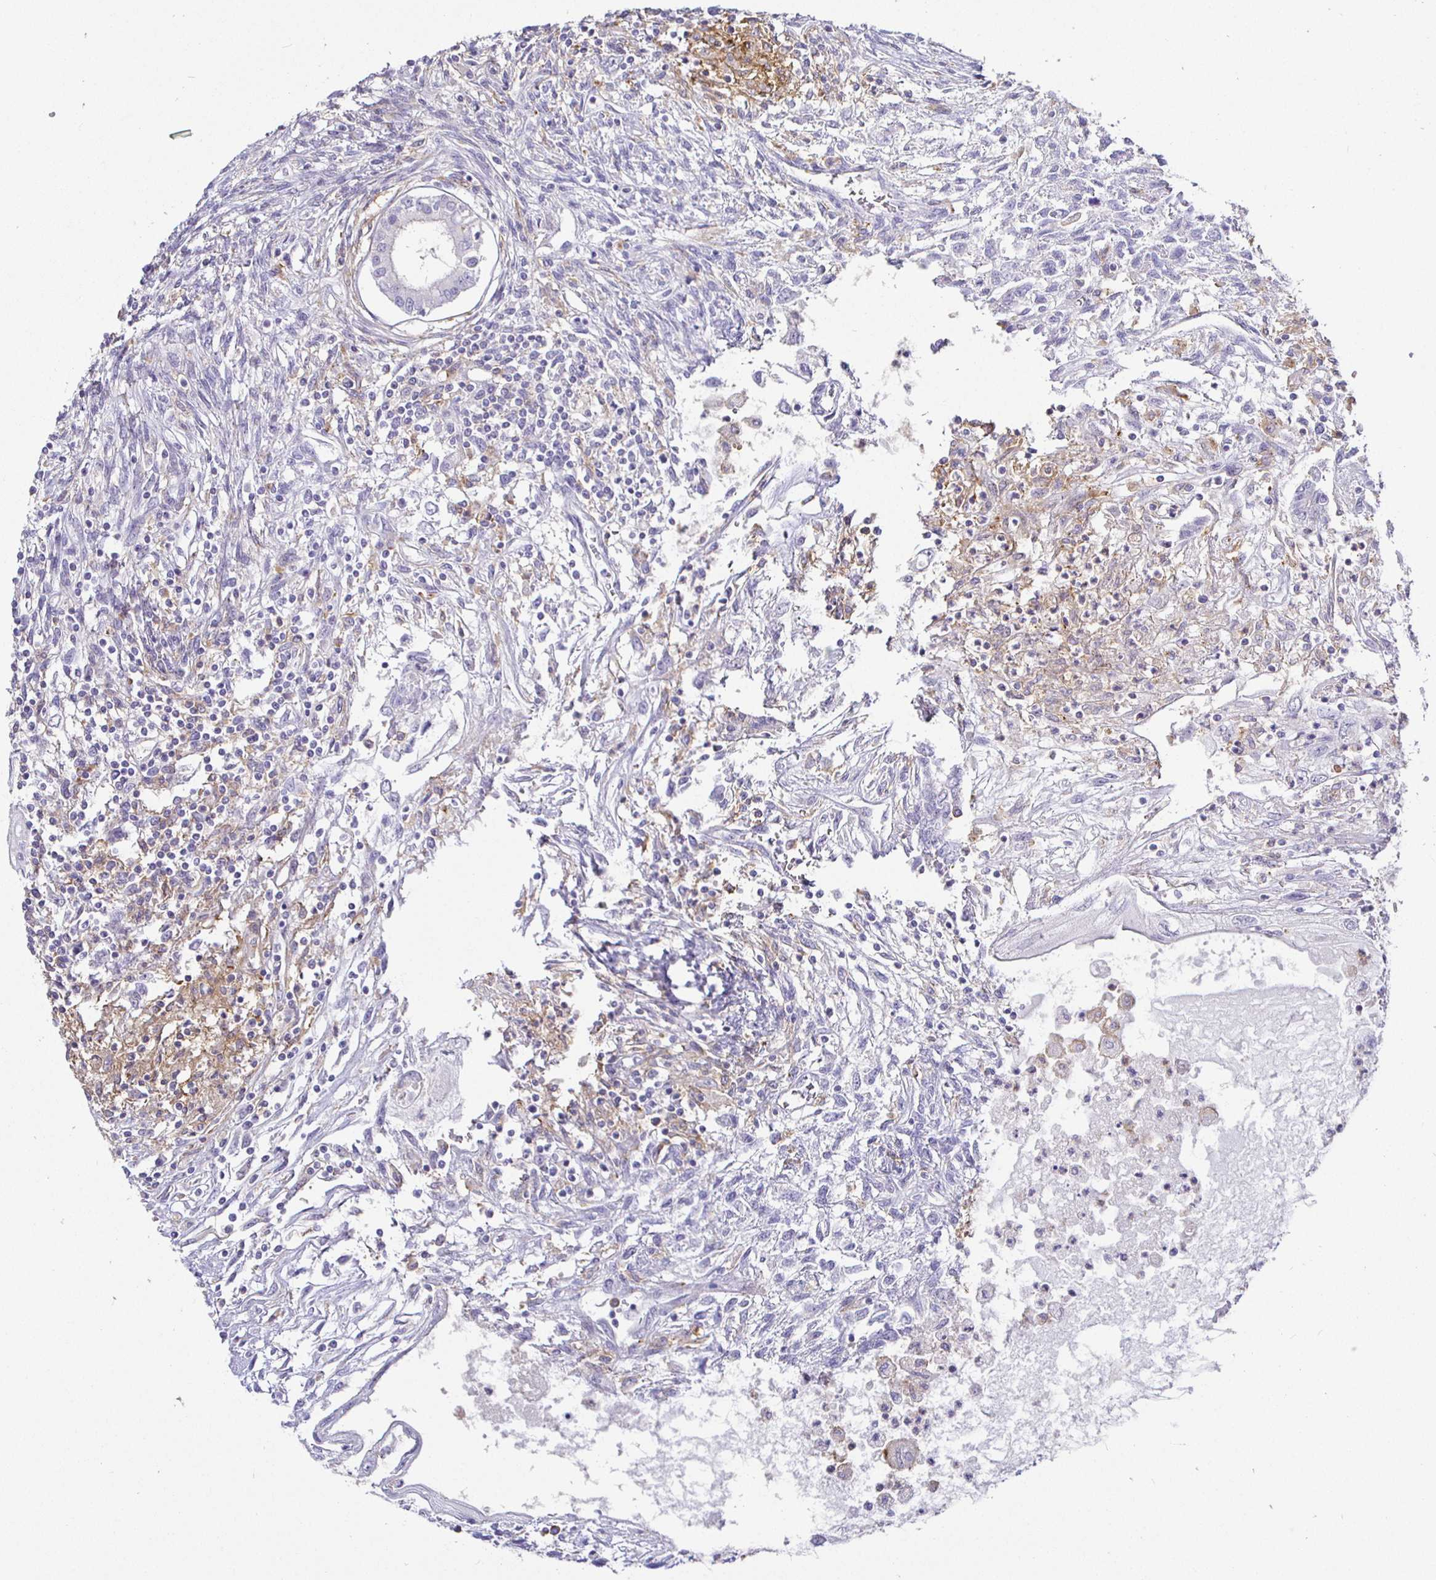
{"staining": {"intensity": "negative", "quantity": "none", "location": "none"}, "tissue": "testis cancer", "cell_type": "Tumor cells", "image_type": "cancer", "snomed": [{"axis": "morphology", "description": "Carcinoma, Embryonal, NOS"}, {"axis": "topography", "description": "Testis"}], "caption": "Immunohistochemical staining of testis cancer displays no significant positivity in tumor cells. (Stains: DAB (3,3'-diaminobenzidine) immunohistochemistry (IHC) with hematoxylin counter stain, Microscopy: brightfield microscopy at high magnification).", "gene": "SIRPA", "patient": {"sex": "male", "age": 37}}